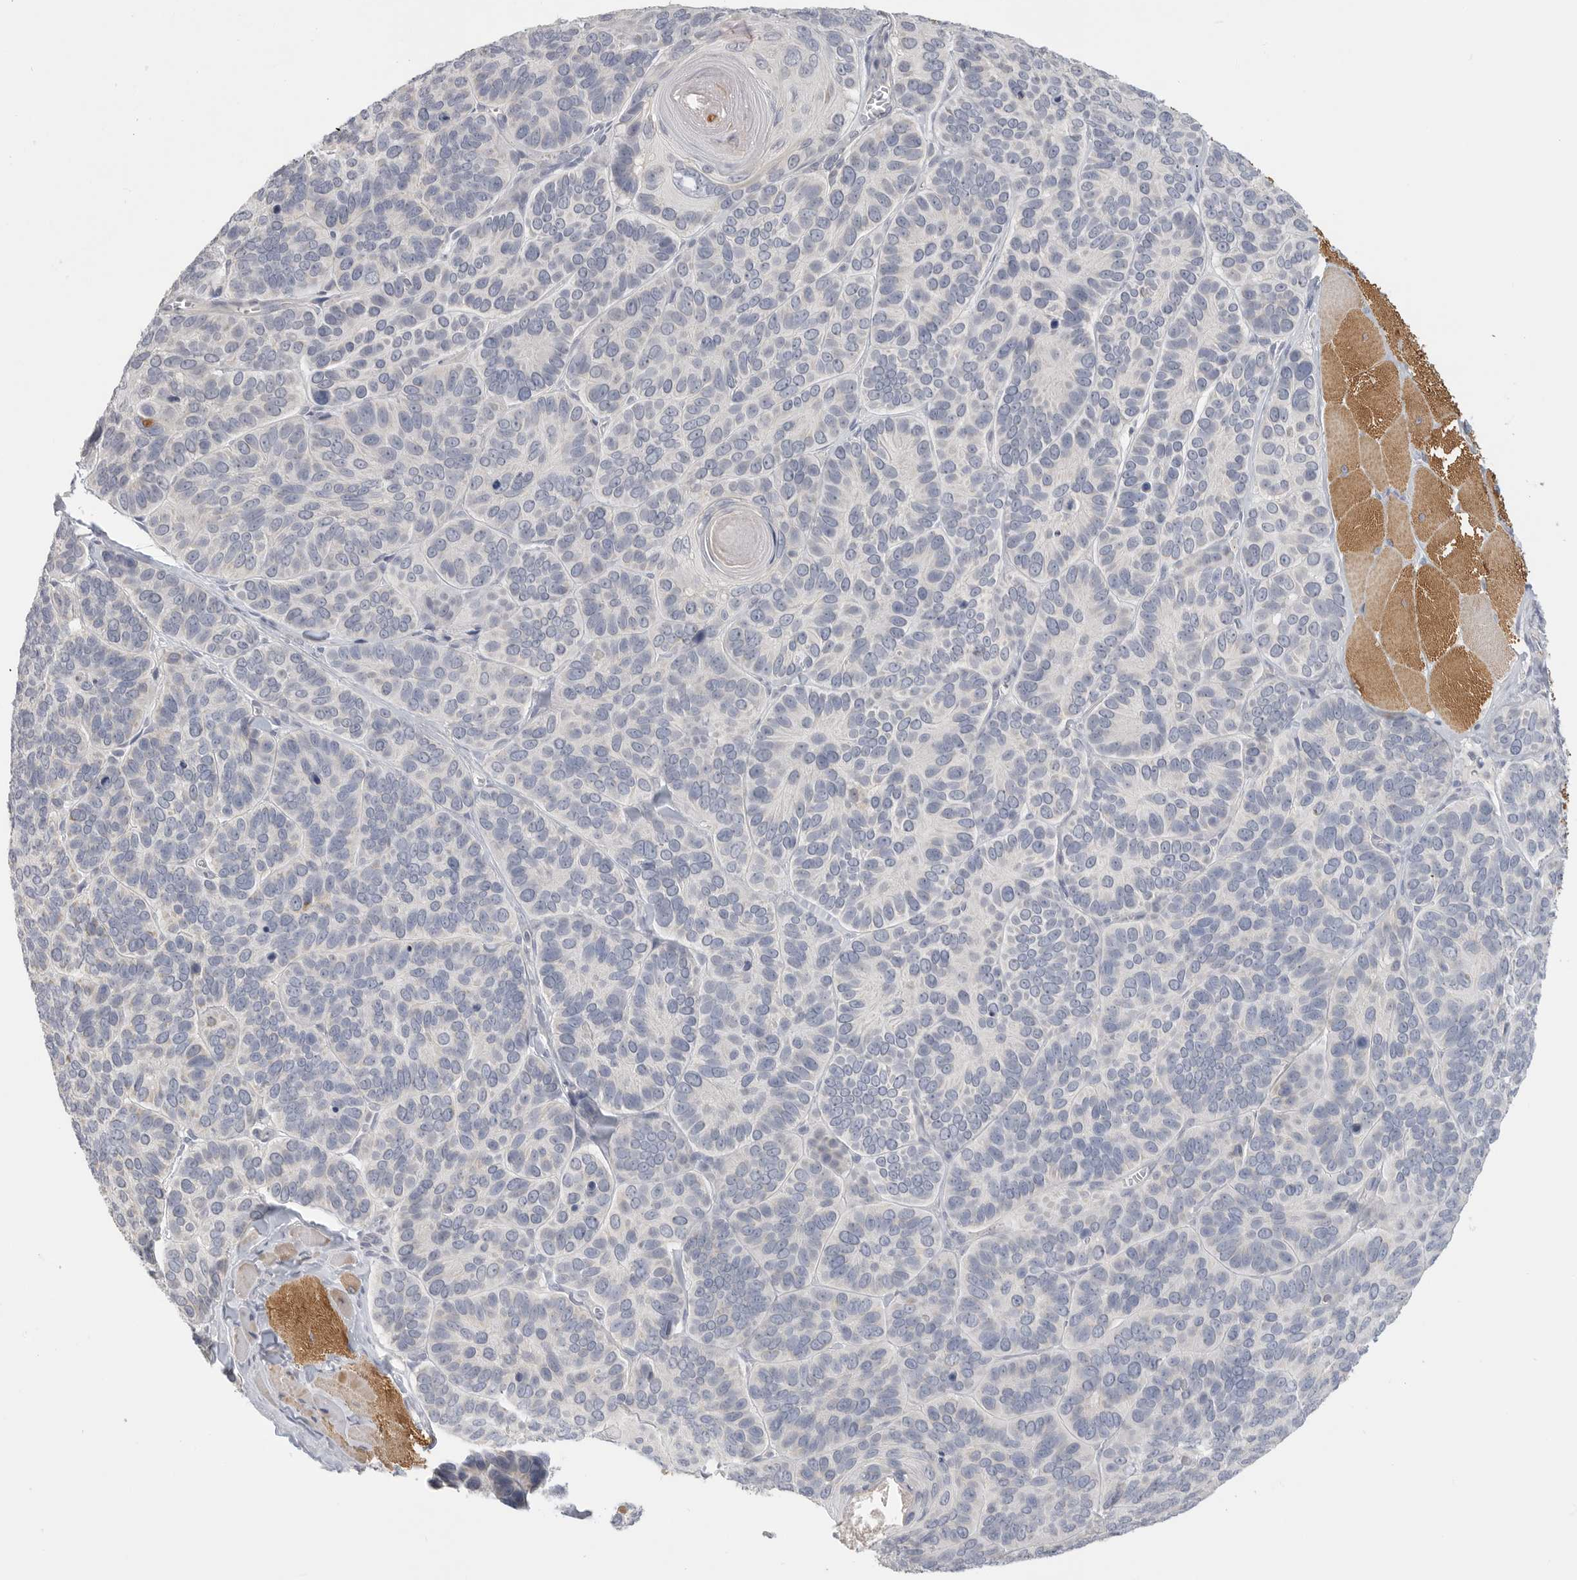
{"staining": {"intensity": "negative", "quantity": "none", "location": "none"}, "tissue": "skin cancer", "cell_type": "Tumor cells", "image_type": "cancer", "snomed": [{"axis": "morphology", "description": "Basal cell carcinoma"}, {"axis": "topography", "description": "Skin"}], "caption": "IHC micrograph of neoplastic tissue: human skin basal cell carcinoma stained with DAB exhibits no significant protein positivity in tumor cells.", "gene": "FBN2", "patient": {"sex": "male", "age": 62}}